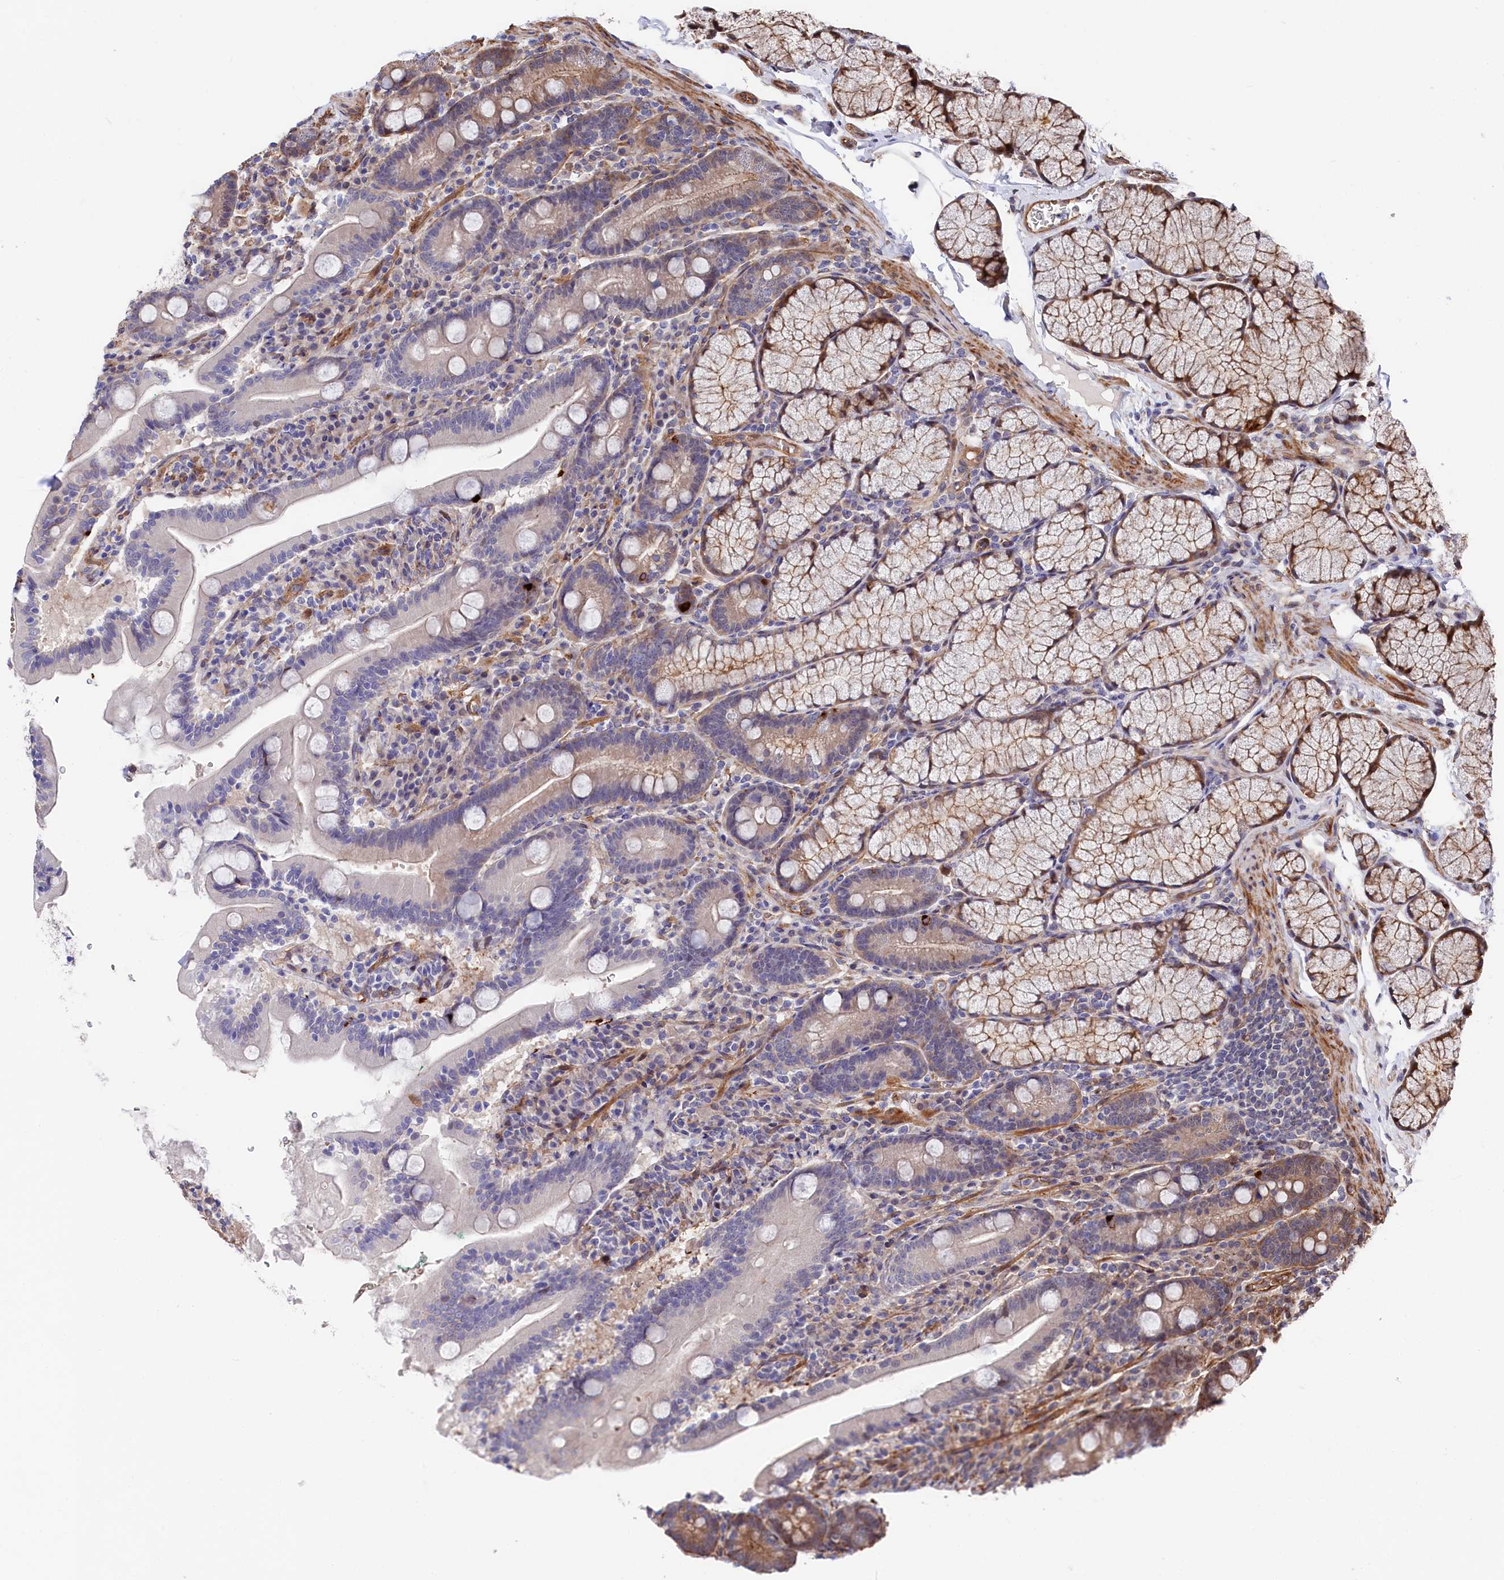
{"staining": {"intensity": "moderate", "quantity": "<25%", "location": "cytoplasmic/membranous"}, "tissue": "duodenum", "cell_type": "Glandular cells", "image_type": "normal", "snomed": [{"axis": "morphology", "description": "Normal tissue, NOS"}, {"axis": "topography", "description": "Duodenum"}], "caption": "IHC staining of benign duodenum, which reveals low levels of moderate cytoplasmic/membranous staining in about <25% of glandular cells indicating moderate cytoplasmic/membranous protein positivity. The staining was performed using DAB (brown) for protein detection and nuclei were counterstained in hematoxylin (blue).", "gene": "TNKS1BP1", "patient": {"sex": "male", "age": 35}}